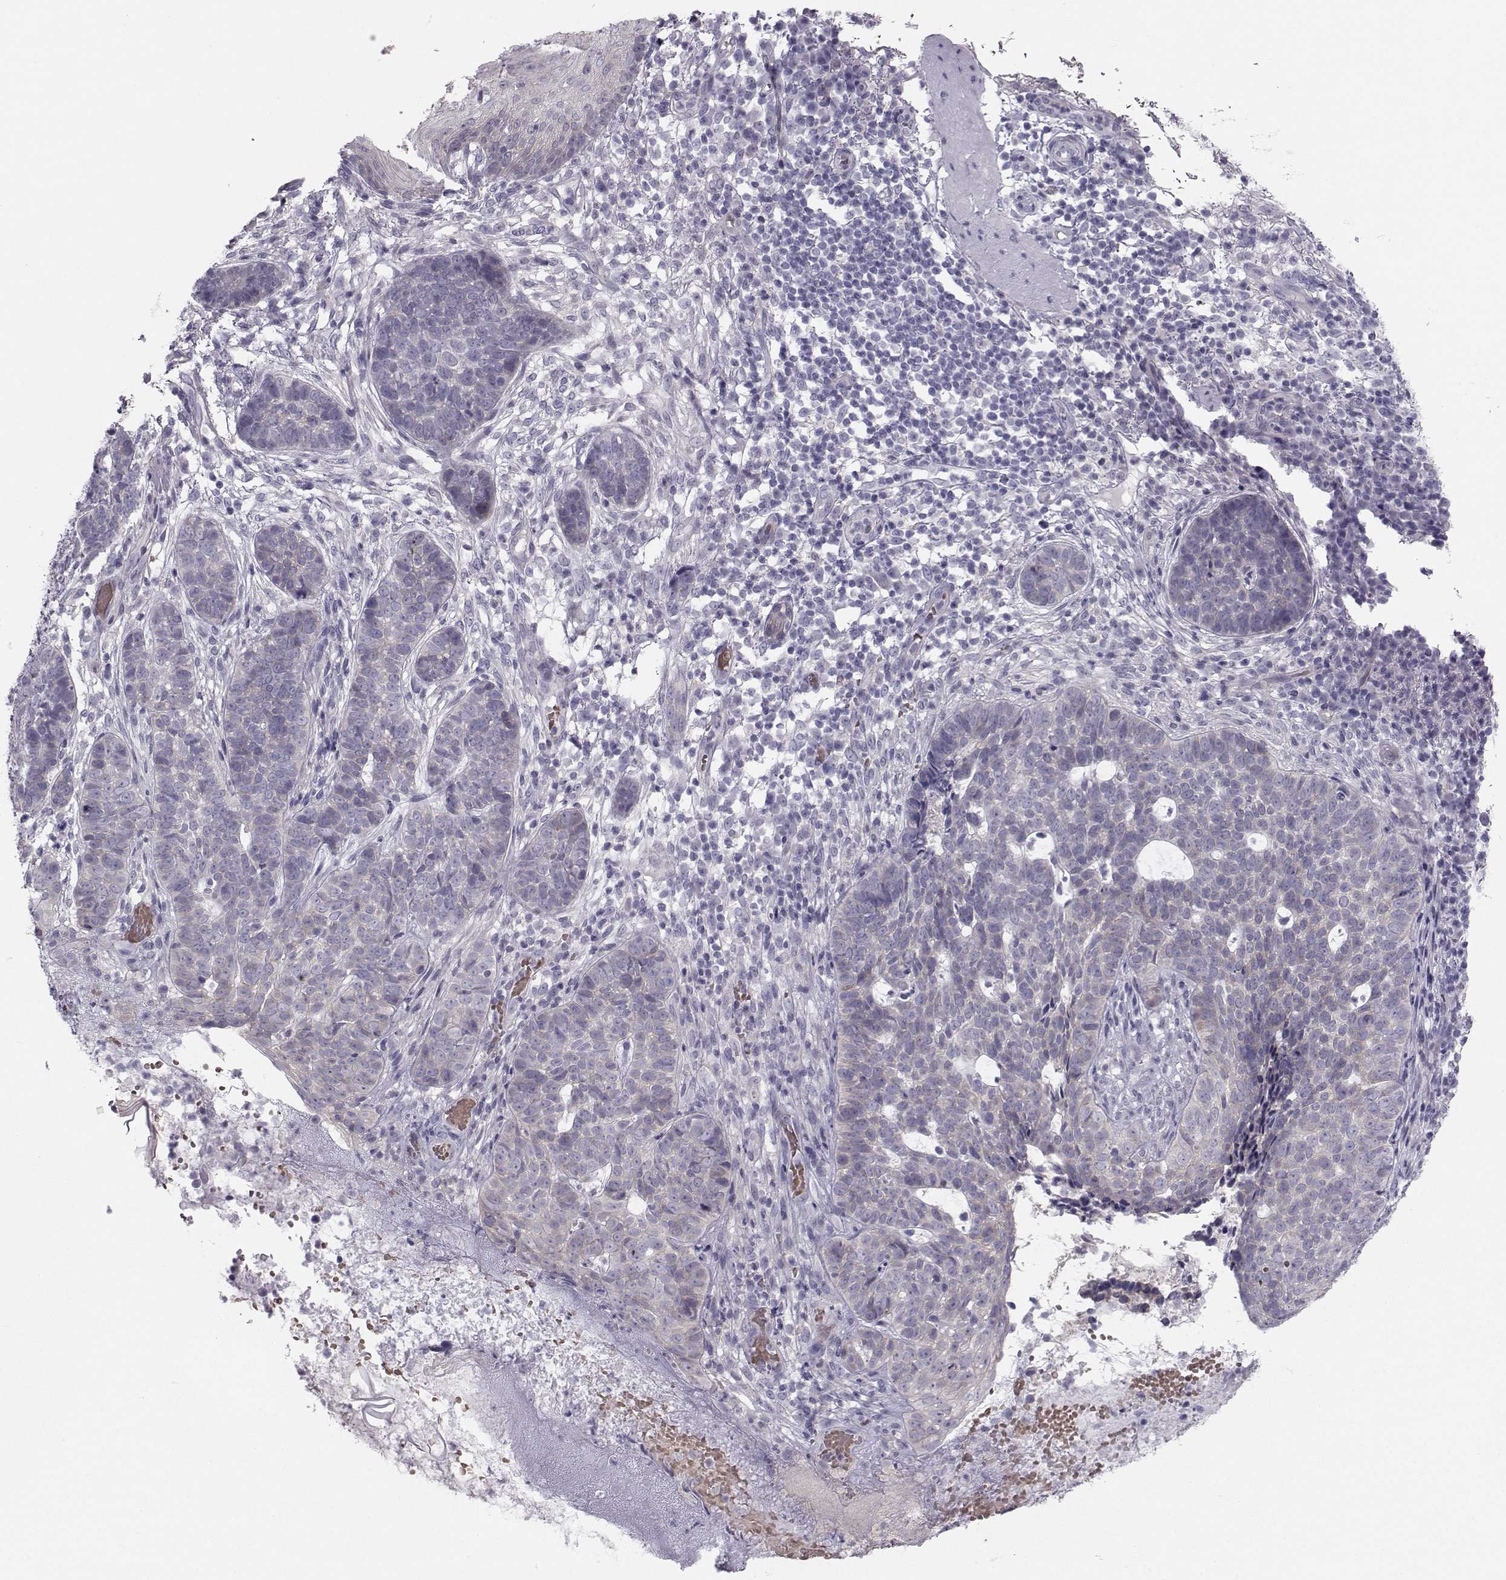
{"staining": {"intensity": "negative", "quantity": "none", "location": "none"}, "tissue": "skin cancer", "cell_type": "Tumor cells", "image_type": "cancer", "snomed": [{"axis": "morphology", "description": "Basal cell carcinoma"}, {"axis": "topography", "description": "Skin"}], "caption": "Immunohistochemical staining of skin basal cell carcinoma demonstrates no significant positivity in tumor cells. The staining is performed using DAB (3,3'-diaminobenzidine) brown chromogen with nuclei counter-stained in using hematoxylin.", "gene": "GARIN3", "patient": {"sex": "female", "age": 69}}